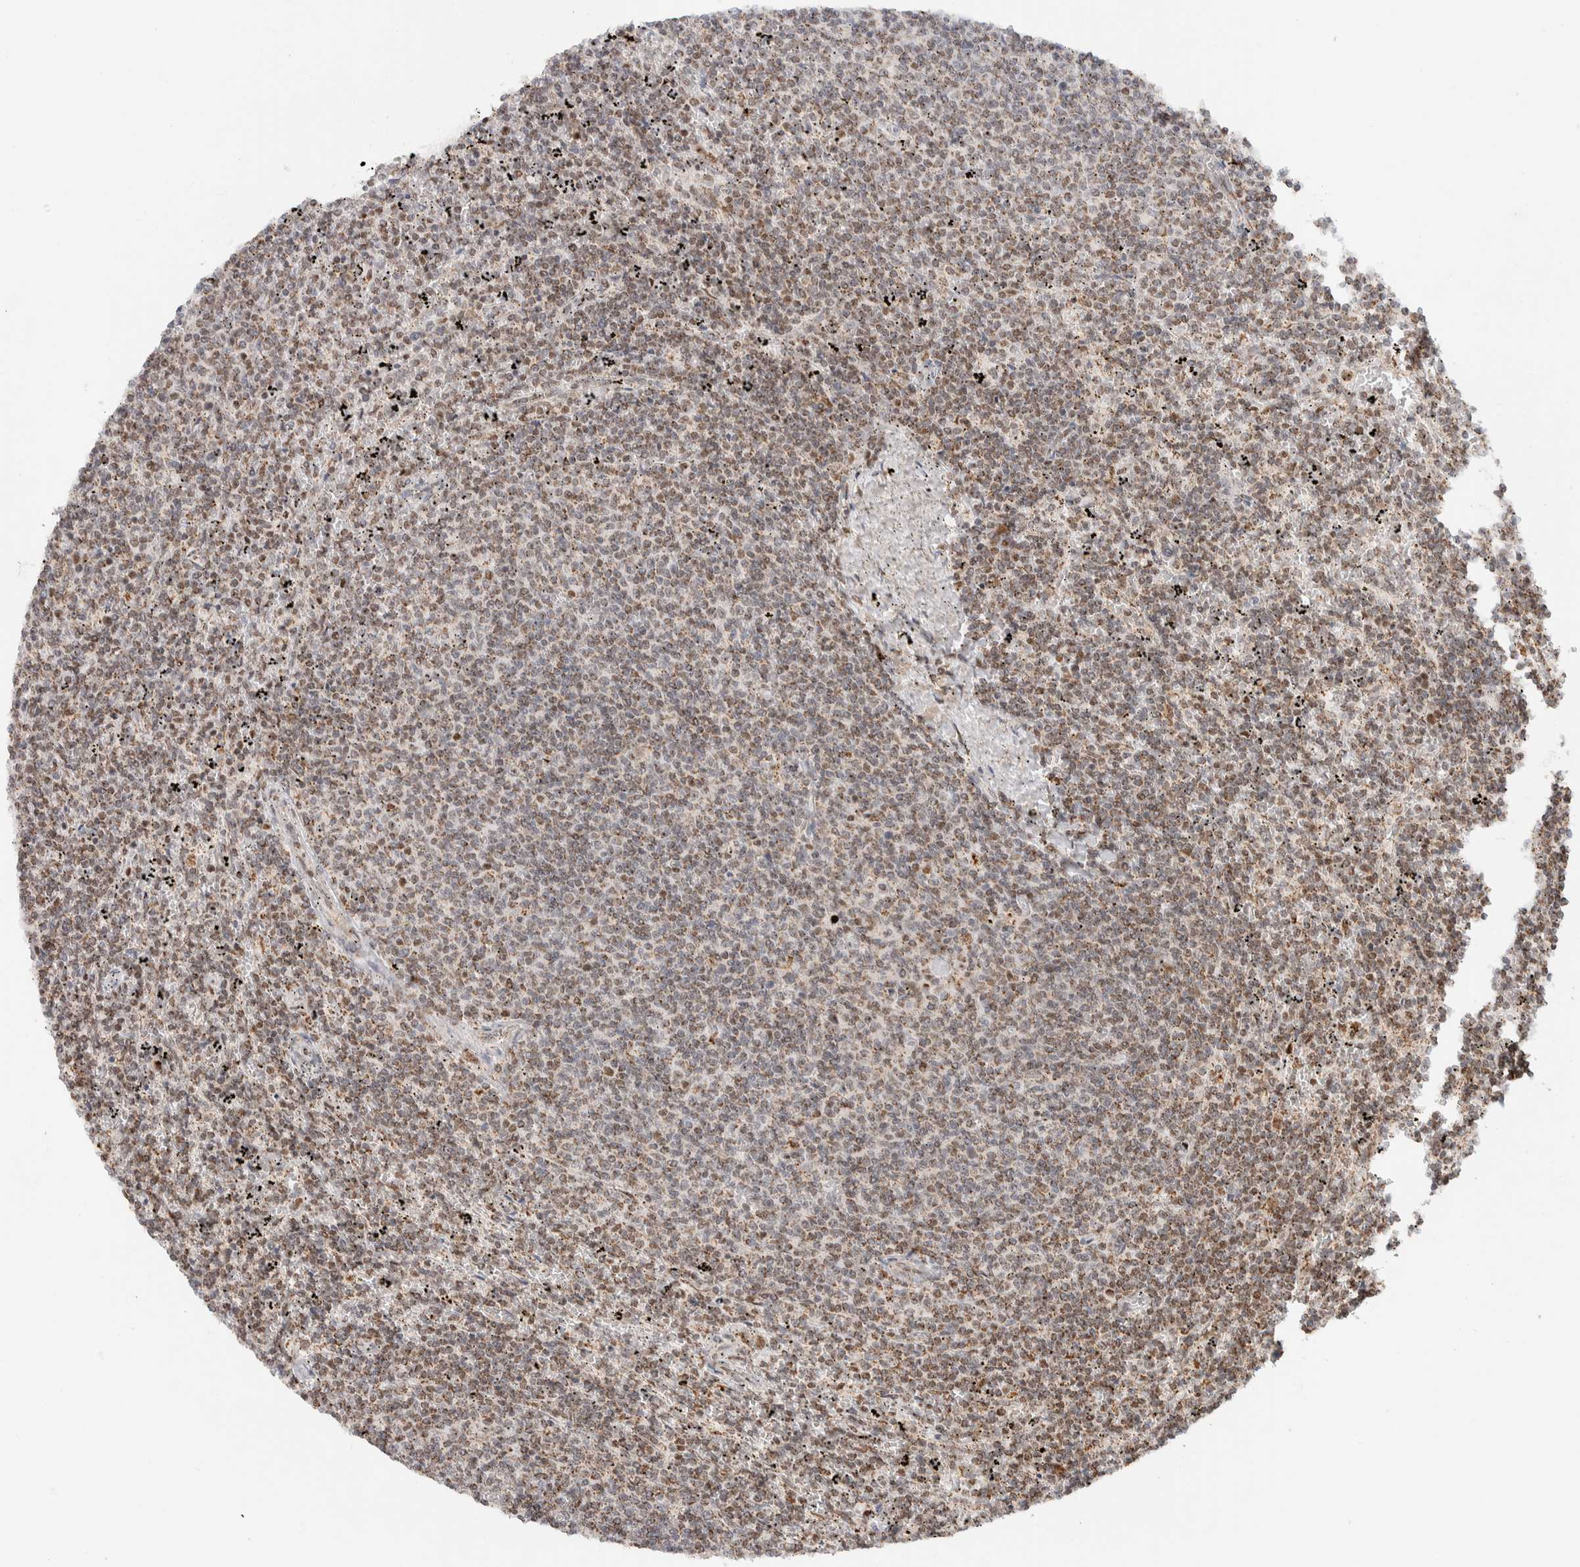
{"staining": {"intensity": "weak", "quantity": ">75%", "location": "cytoplasmic/membranous"}, "tissue": "lymphoma", "cell_type": "Tumor cells", "image_type": "cancer", "snomed": [{"axis": "morphology", "description": "Malignant lymphoma, non-Hodgkin's type, Low grade"}, {"axis": "topography", "description": "Spleen"}], "caption": "Immunohistochemical staining of human lymphoma reveals low levels of weak cytoplasmic/membranous protein expression in about >75% of tumor cells.", "gene": "TSPAN32", "patient": {"sex": "female", "age": 50}}